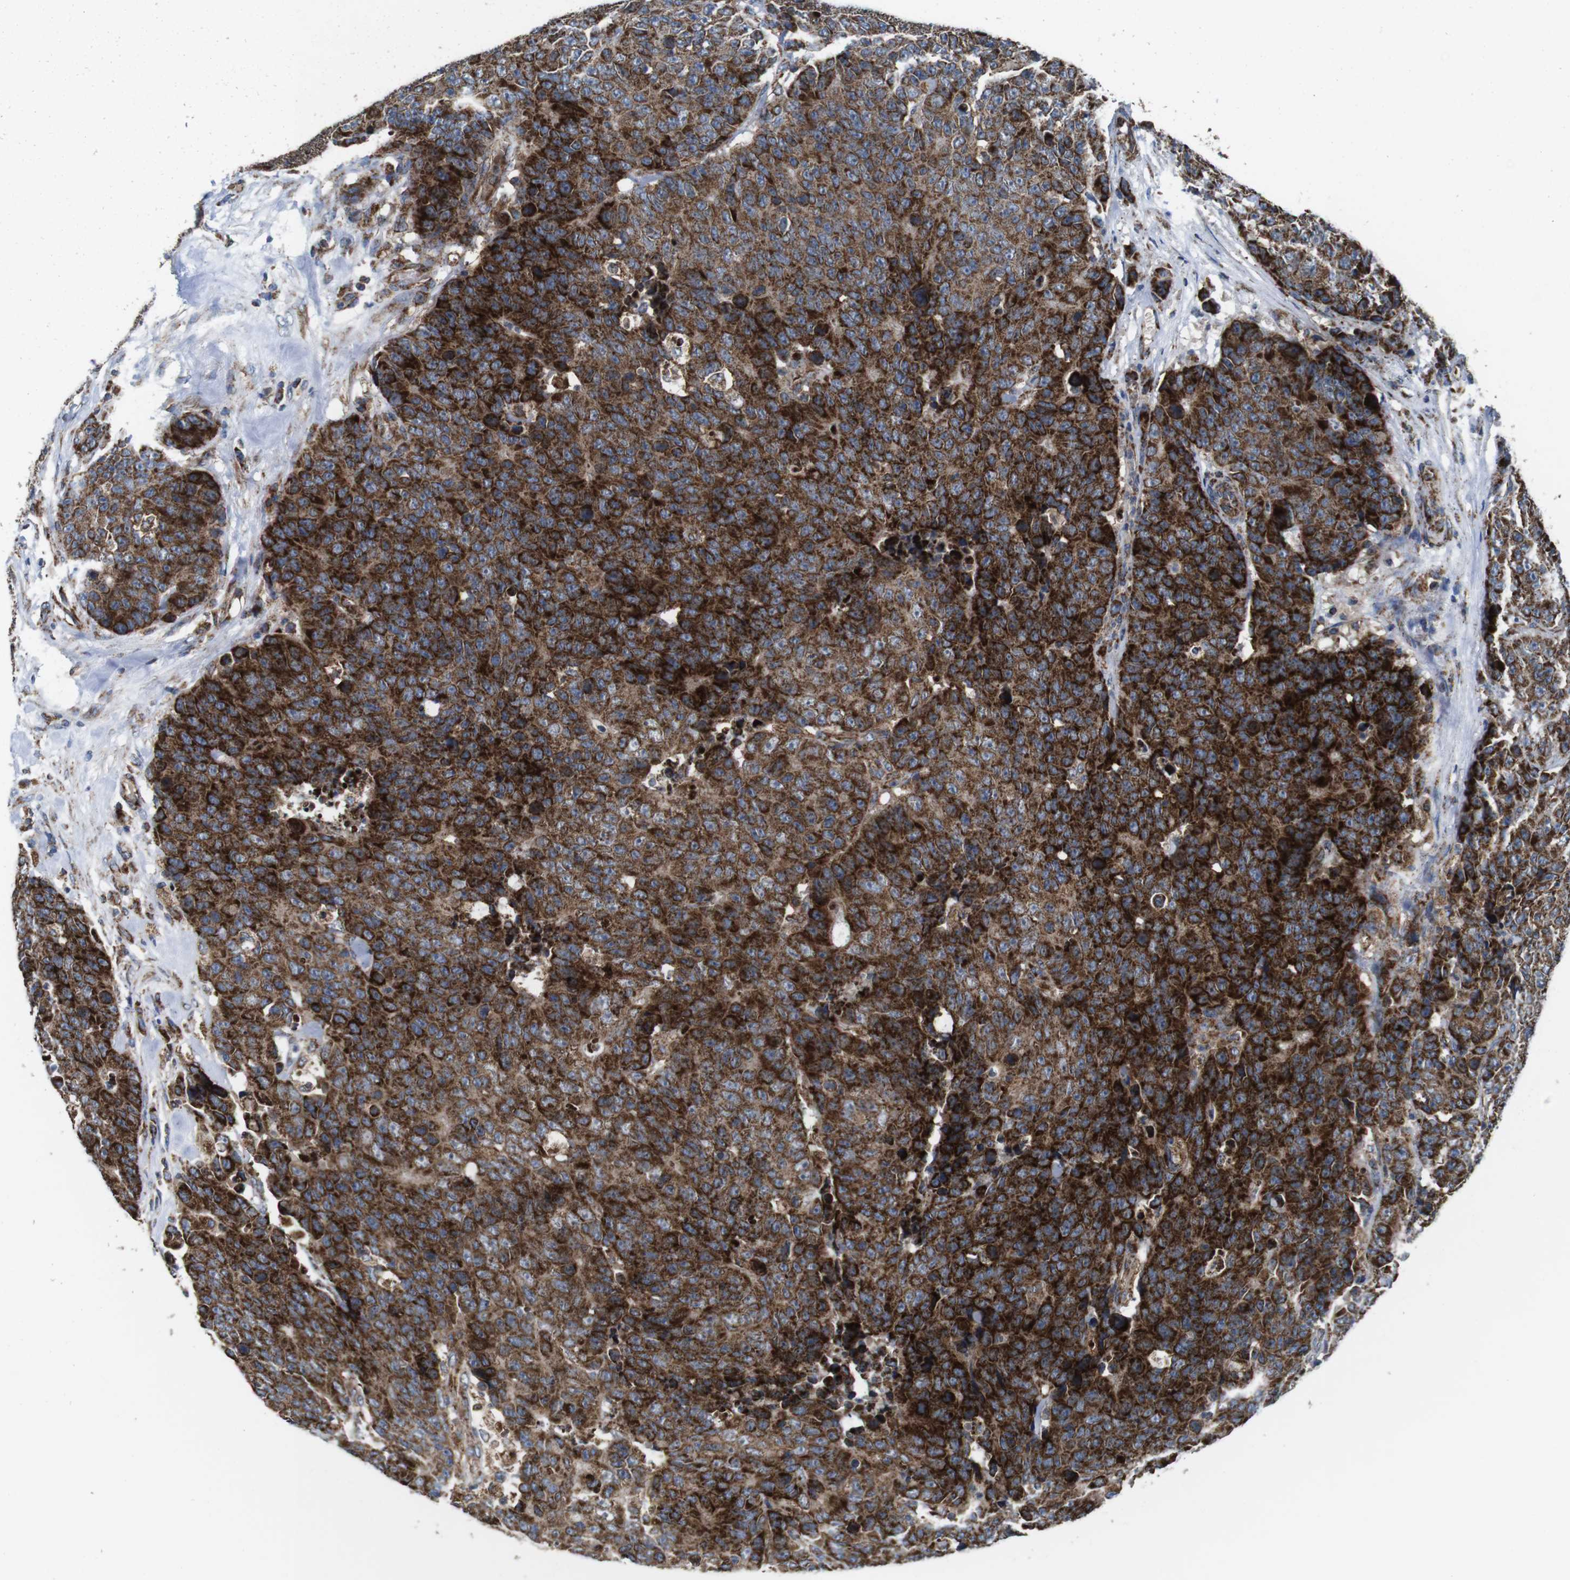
{"staining": {"intensity": "strong", "quantity": "25%-75%", "location": "cytoplasmic/membranous"}, "tissue": "colorectal cancer", "cell_type": "Tumor cells", "image_type": "cancer", "snomed": [{"axis": "morphology", "description": "Adenocarcinoma, NOS"}, {"axis": "topography", "description": "Colon"}], "caption": "An immunohistochemistry photomicrograph of neoplastic tissue is shown. Protein staining in brown shows strong cytoplasmic/membranous positivity in colorectal cancer within tumor cells. (Brightfield microscopy of DAB IHC at high magnification).", "gene": "HK1", "patient": {"sex": "female", "age": 86}}